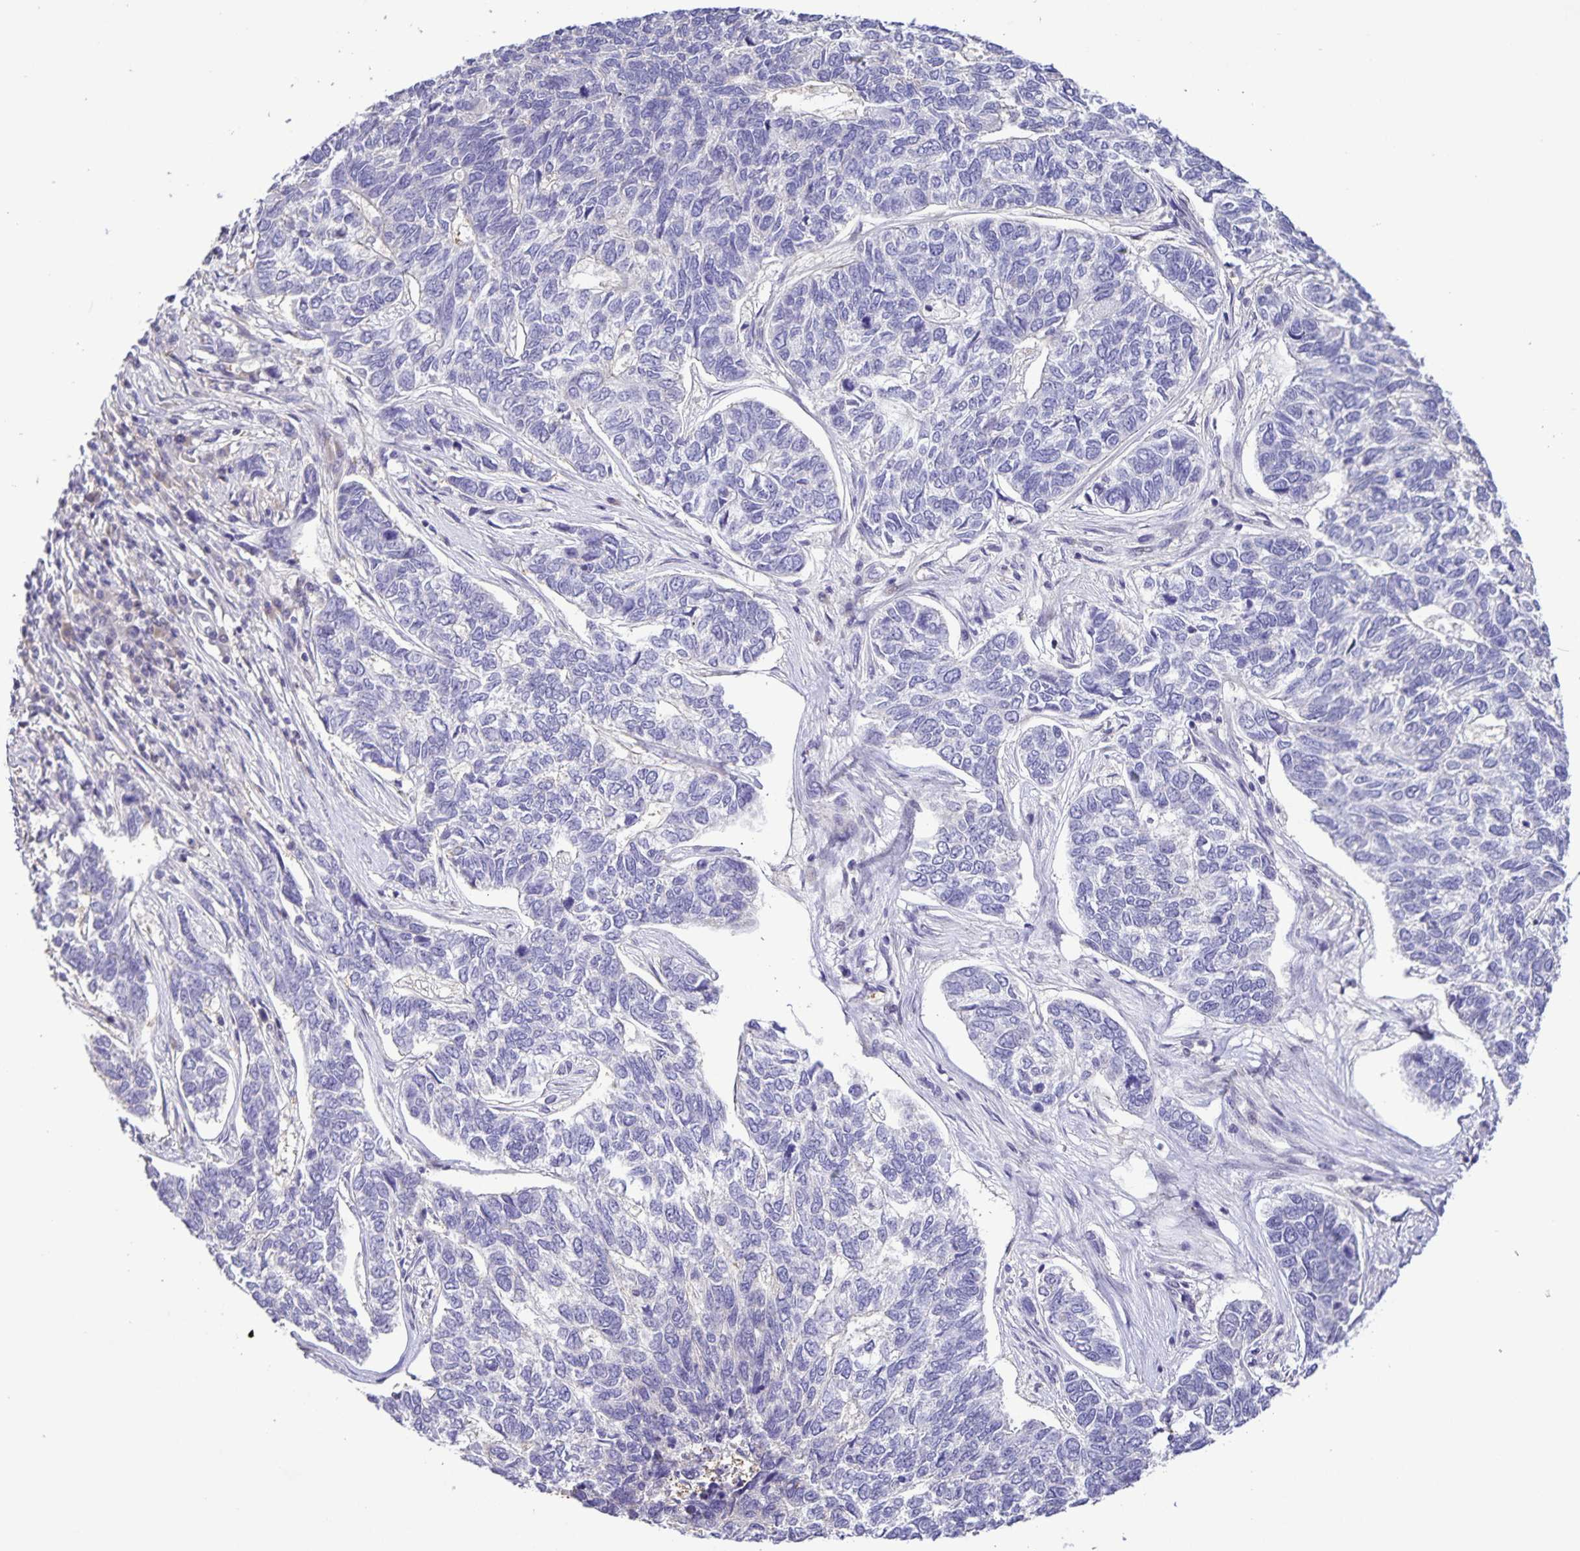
{"staining": {"intensity": "negative", "quantity": "none", "location": "none"}, "tissue": "skin cancer", "cell_type": "Tumor cells", "image_type": "cancer", "snomed": [{"axis": "morphology", "description": "Basal cell carcinoma"}, {"axis": "topography", "description": "Skin"}], "caption": "A high-resolution micrograph shows IHC staining of basal cell carcinoma (skin), which shows no significant staining in tumor cells.", "gene": "ONECUT2", "patient": {"sex": "female", "age": 65}}